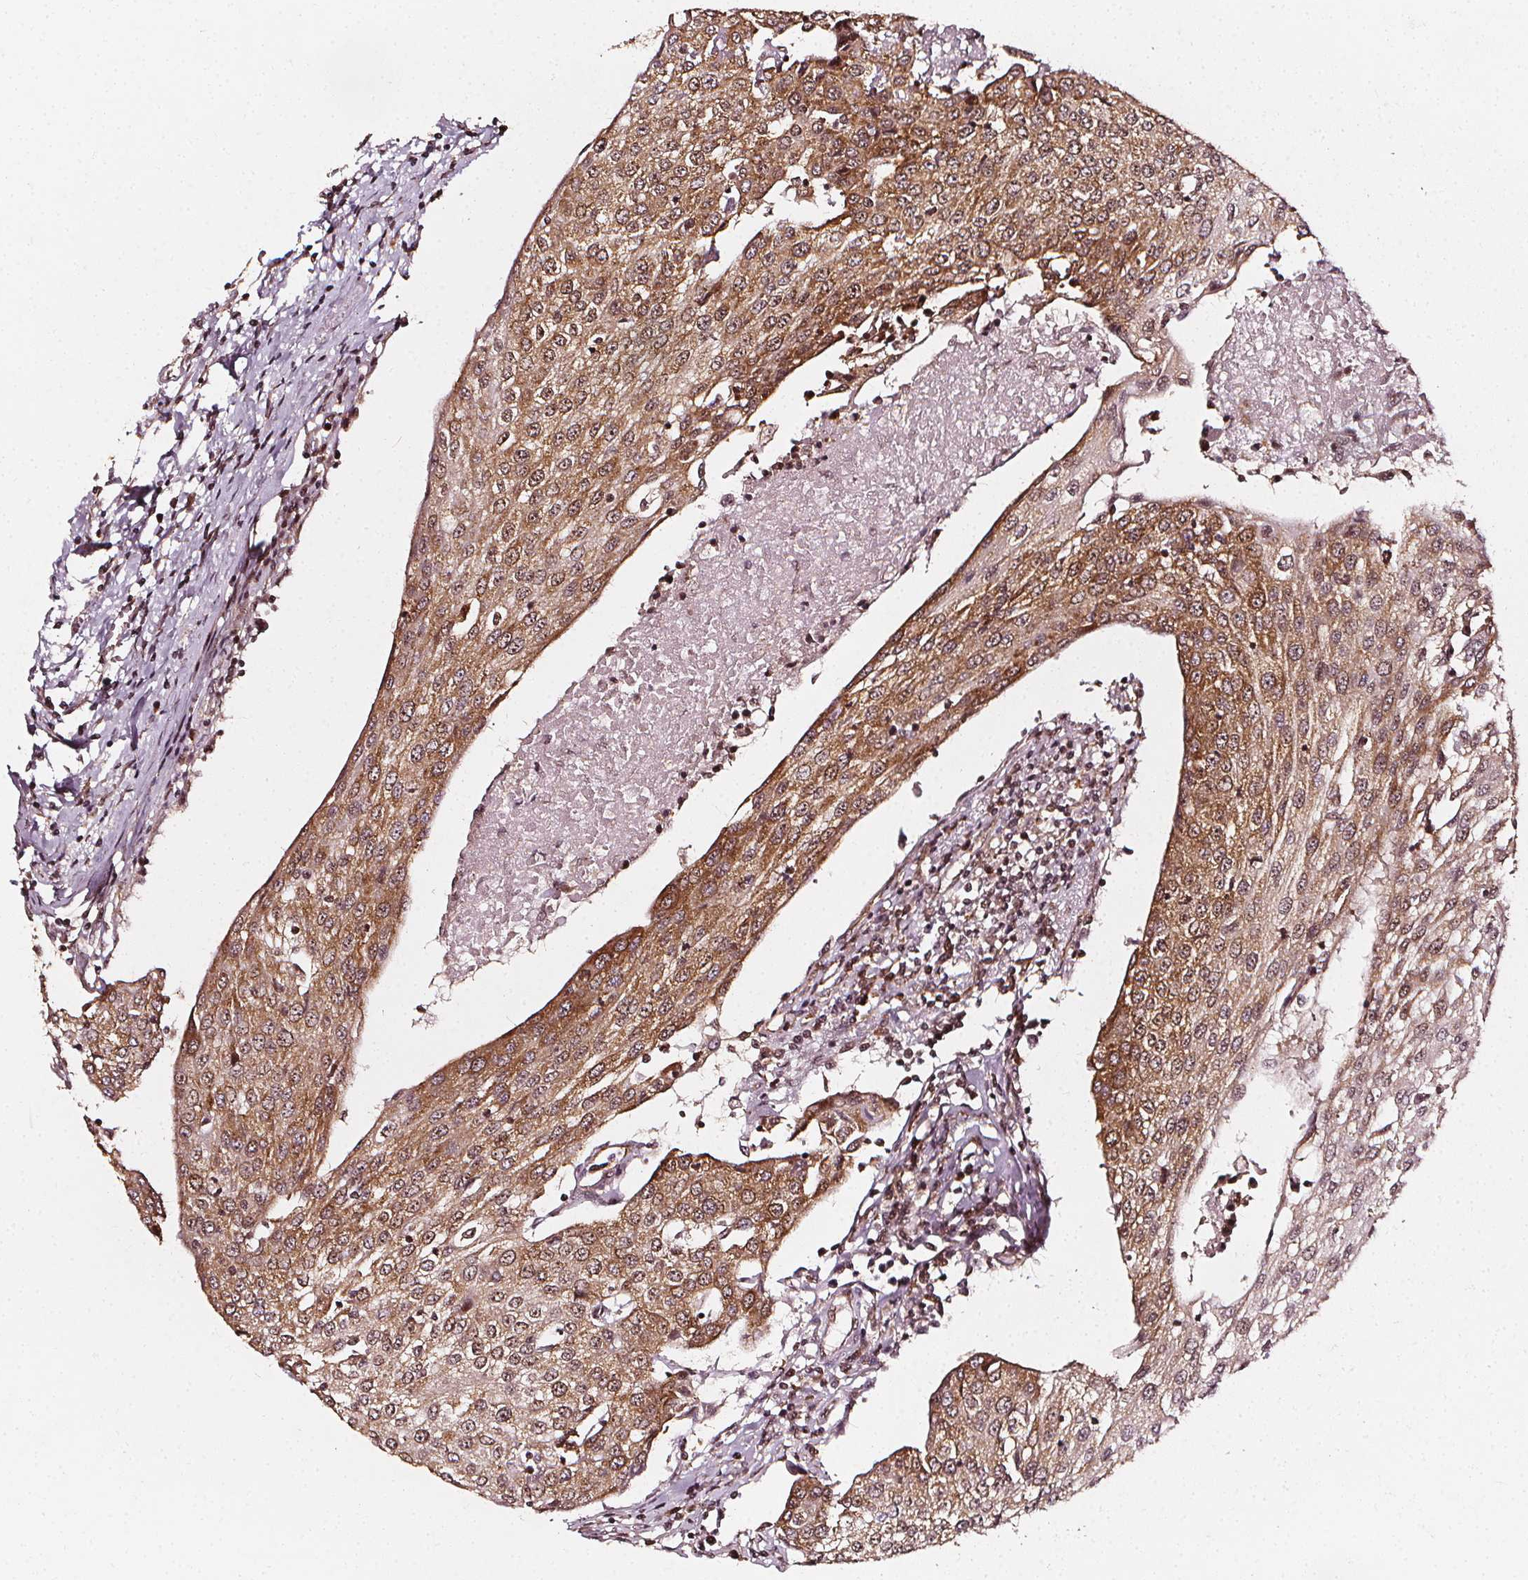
{"staining": {"intensity": "moderate", "quantity": ">75%", "location": "cytoplasmic/membranous,nuclear"}, "tissue": "urothelial cancer", "cell_type": "Tumor cells", "image_type": "cancer", "snomed": [{"axis": "morphology", "description": "Urothelial carcinoma, High grade"}, {"axis": "topography", "description": "Urinary bladder"}], "caption": "This is a photomicrograph of IHC staining of urothelial carcinoma (high-grade), which shows moderate staining in the cytoplasmic/membranous and nuclear of tumor cells.", "gene": "SMN1", "patient": {"sex": "female", "age": 85}}